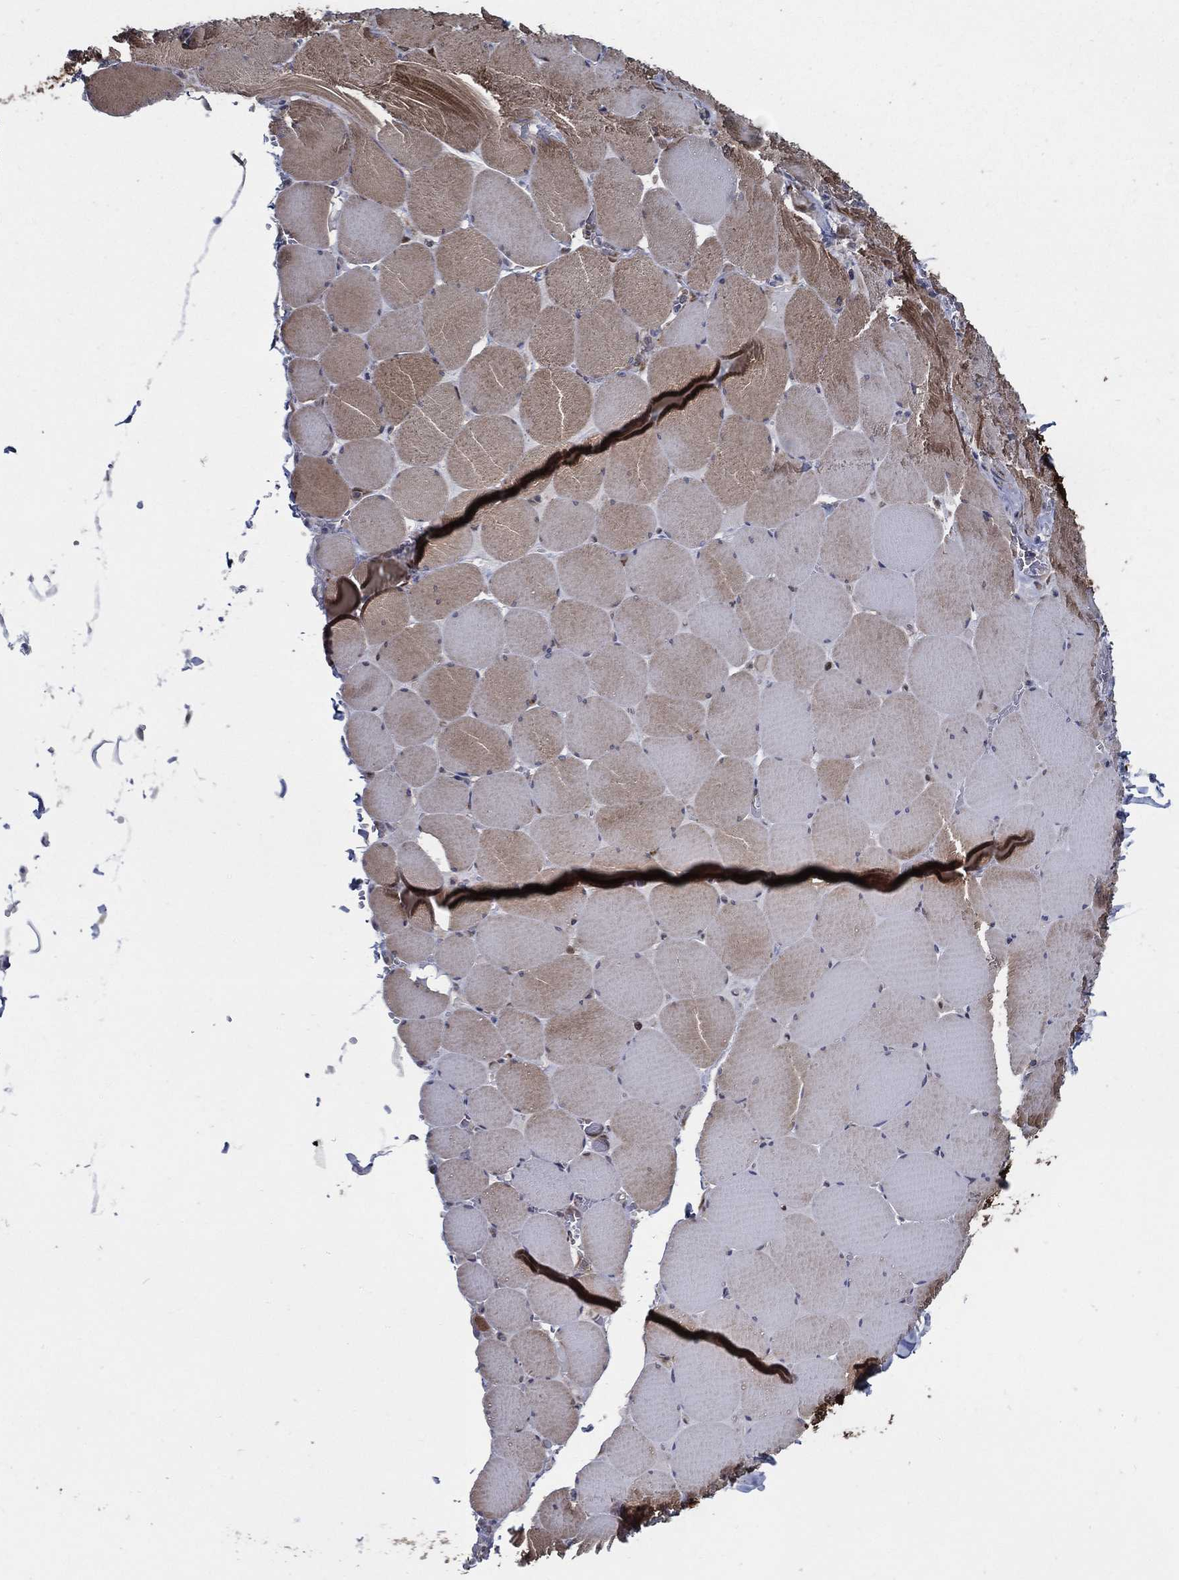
{"staining": {"intensity": "strong", "quantity": "25%-75%", "location": "cytoplasmic/membranous"}, "tissue": "skeletal muscle", "cell_type": "Myocytes", "image_type": "normal", "snomed": [{"axis": "morphology", "description": "Normal tissue, NOS"}, {"axis": "morphology", "description": "Malignant melanoma, Metastatic site"}, {"axis": "topography", "description": "Skeletal muscle"}], "caption": "Approximately 25%-75% of myocytes in normal skeletal muscle exhibit strong cytoplasmic/membranous protein expression as visualized by brown immunohistochemical staining.", "gene": "ARHGAP11A", "patient": {"sex": "male", "age": 50}}